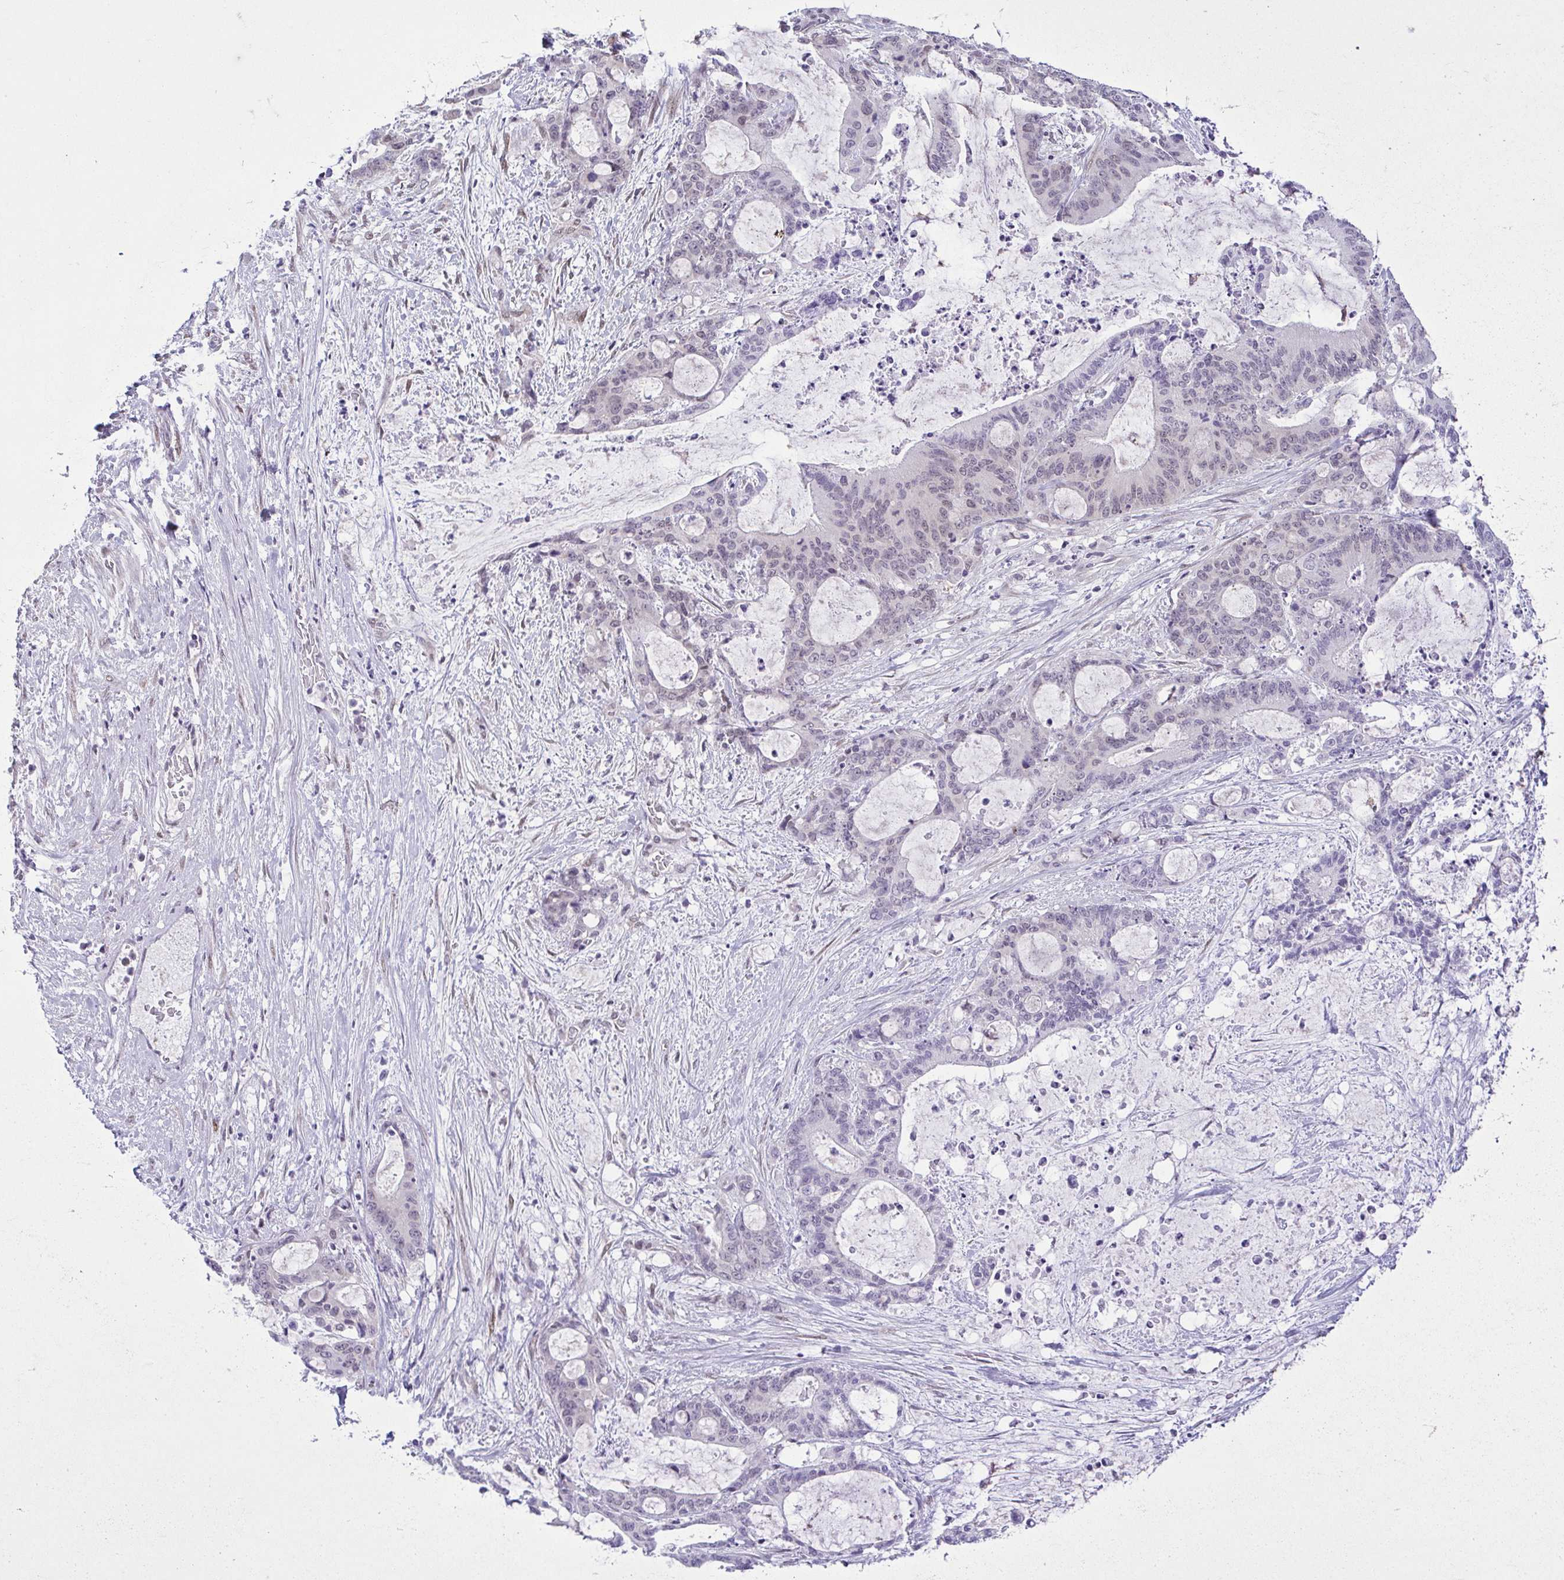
{"staining": {"intensity": "weak", "quantity": "25%-75%", "location": "nuclear"}, "tissue": "liver cancer", "cell_type": "Tumor cells", "image_type": "cancer", "snomed": [{"axis": "morphology", "description": "Normal tissue, NOS"}, {"axis": "morphology", "description": "Cholangiocarcinoma"}, {"axis": "topography", "description": "Liver"}, {"axis": "topography", "description": "Peripheral nerve tissue"}], "caption": "Liver cancer (cholangiocarcinoma) was stained to show a protein in brown. There is low levels of weak nuclear expression in about 25%-75% of tumor cells. The protein of interest is stained brown, and the nuclei are stained in blue (DAB (3,3'-diaminobenzidine) IHC with brightfield microscopy, high magnification).", "gene": "RBM3", "patient": {"sex": "female", "age": 73}}